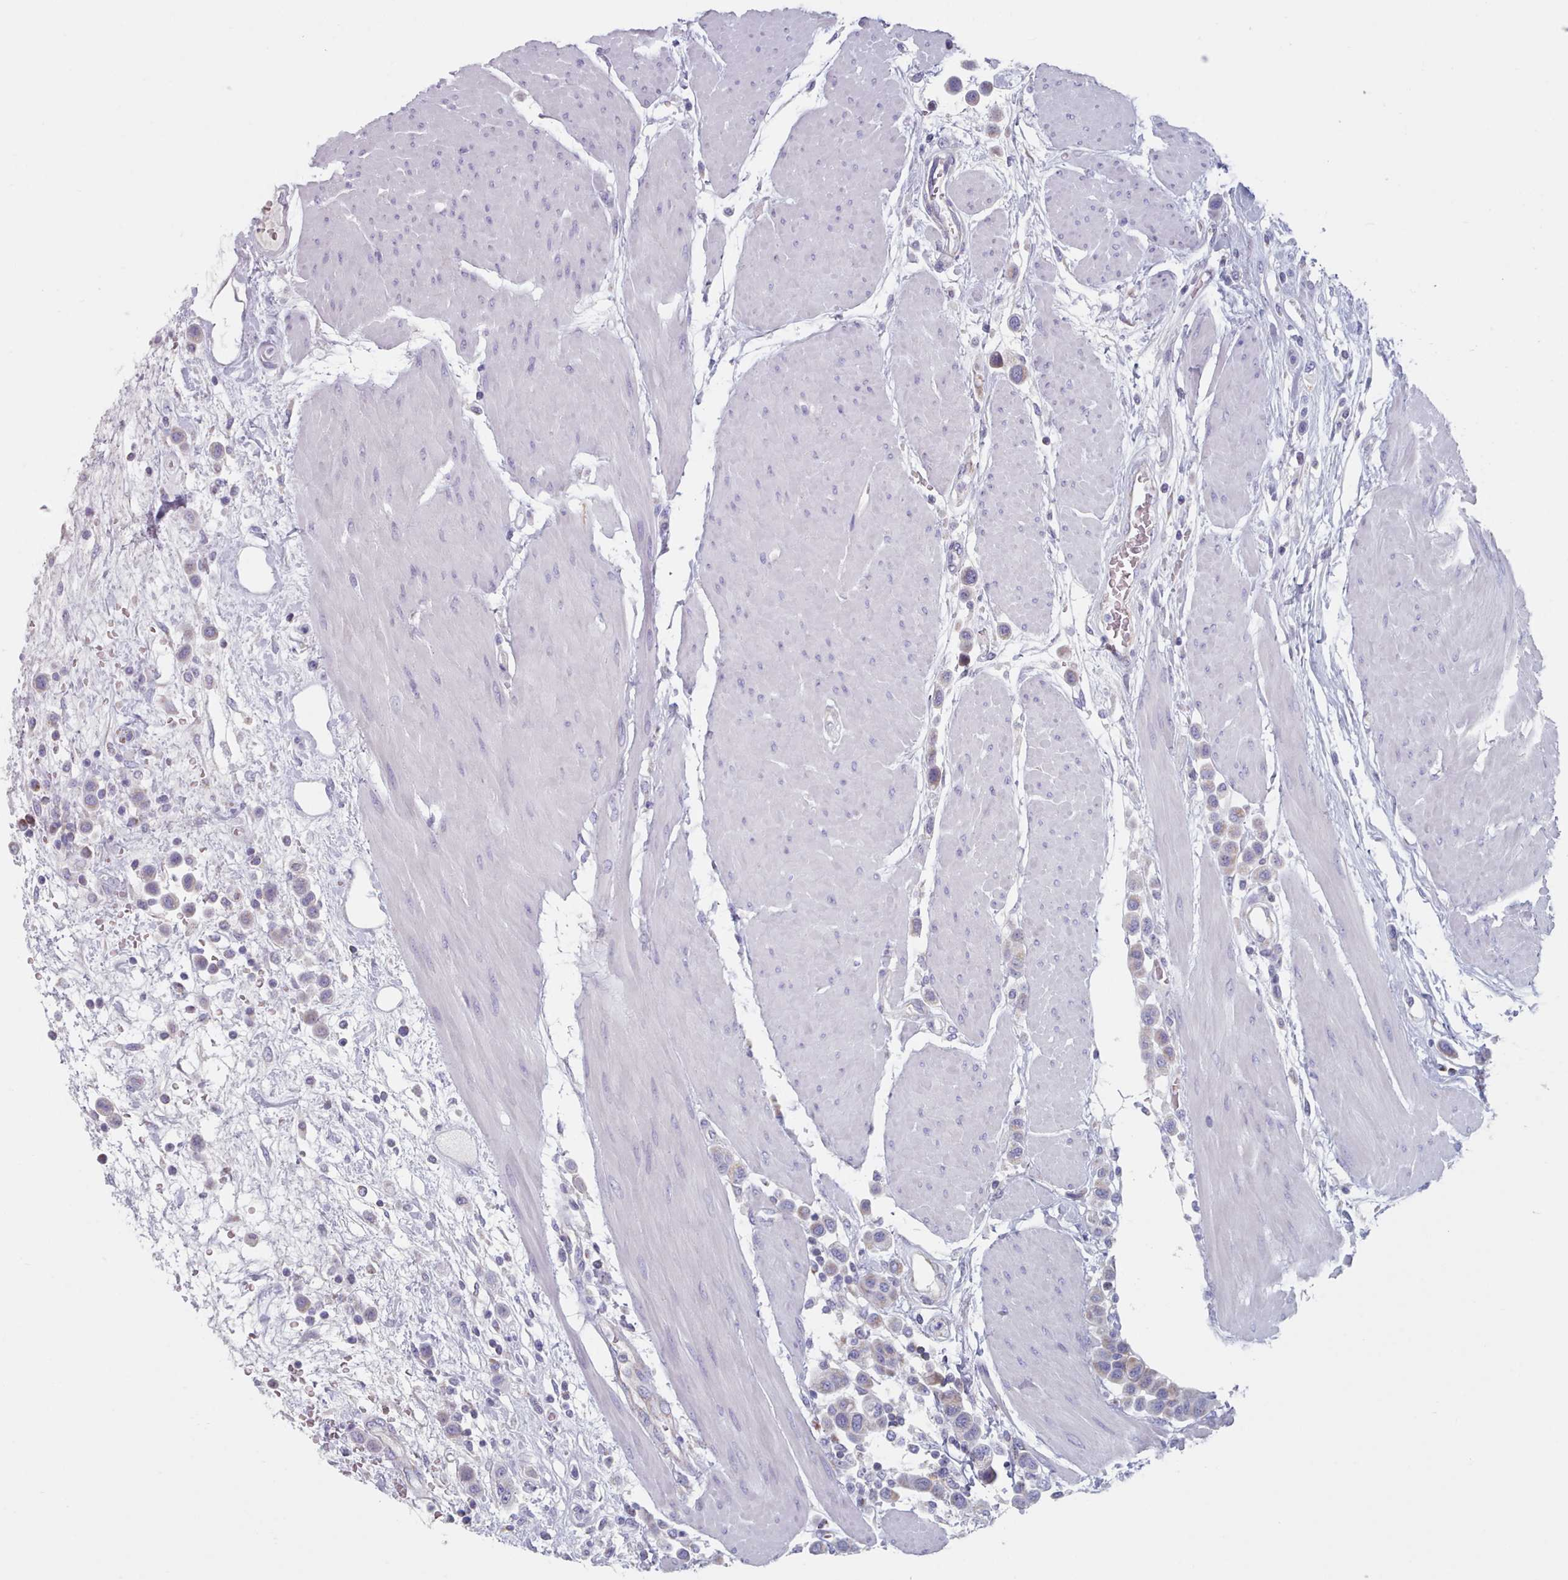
{"staining": {"intensity": "negative", "quantity": "none", "location": "none"}, "tissue": "urothelial cancer", "cell_type": "Tumor cells", "image_type": "cancer", "snomed": [{"axis": "morphology", "description": "Urothelial carcinoma, High grade"}, {"axis": "topography", "description": "Urinary bladder"}], "caption": "Human urothelial cancer stained for a protein using IHC displays no expression in tumor cells.", "gene": "HAO1", "patient": {"sex": "male", "age": 50}}